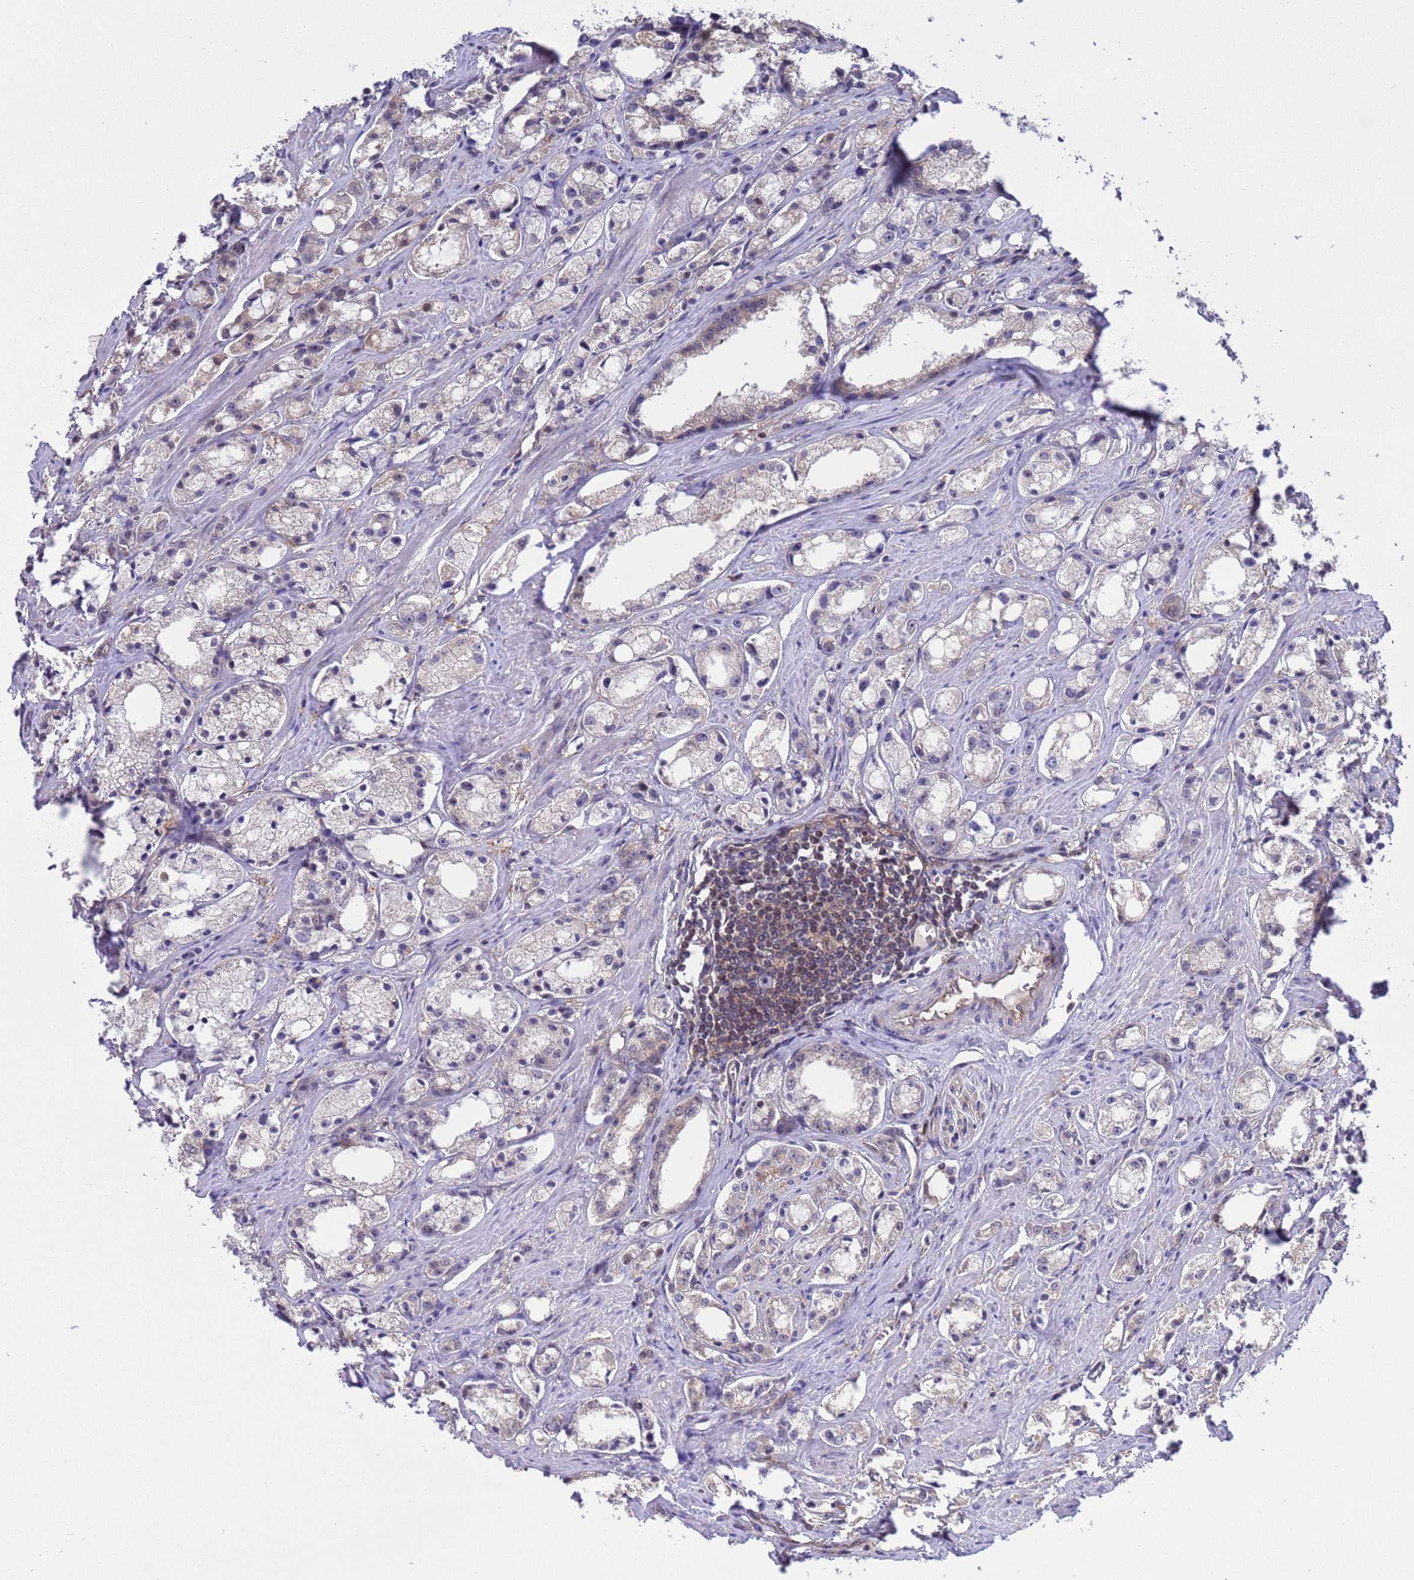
{"staining": {"intensity": "negative", "quantity": "none", "location": "none"}, "tissue": "prostate cancer", "cell_type": "Tumor cells", "image_type": "cancer", "snomed": [{"axis": "morphology", "description": "Adenocarcinoma, High grade"}, {"axis": "topography", "description": "Prostate"}], "caption": "An immunohistochemistry (IHC) histopathology image of prostate adenocarcinoma (high-grade) is shown. There is no staining in tumor cells of prostate adenocarcinoma (high-grade). (Brightfield microscopy of DAB immunohistochemistry (IHC) at high magnification).", "gene": "GJA10", "patient": {"sex": "male", "age": 66}}